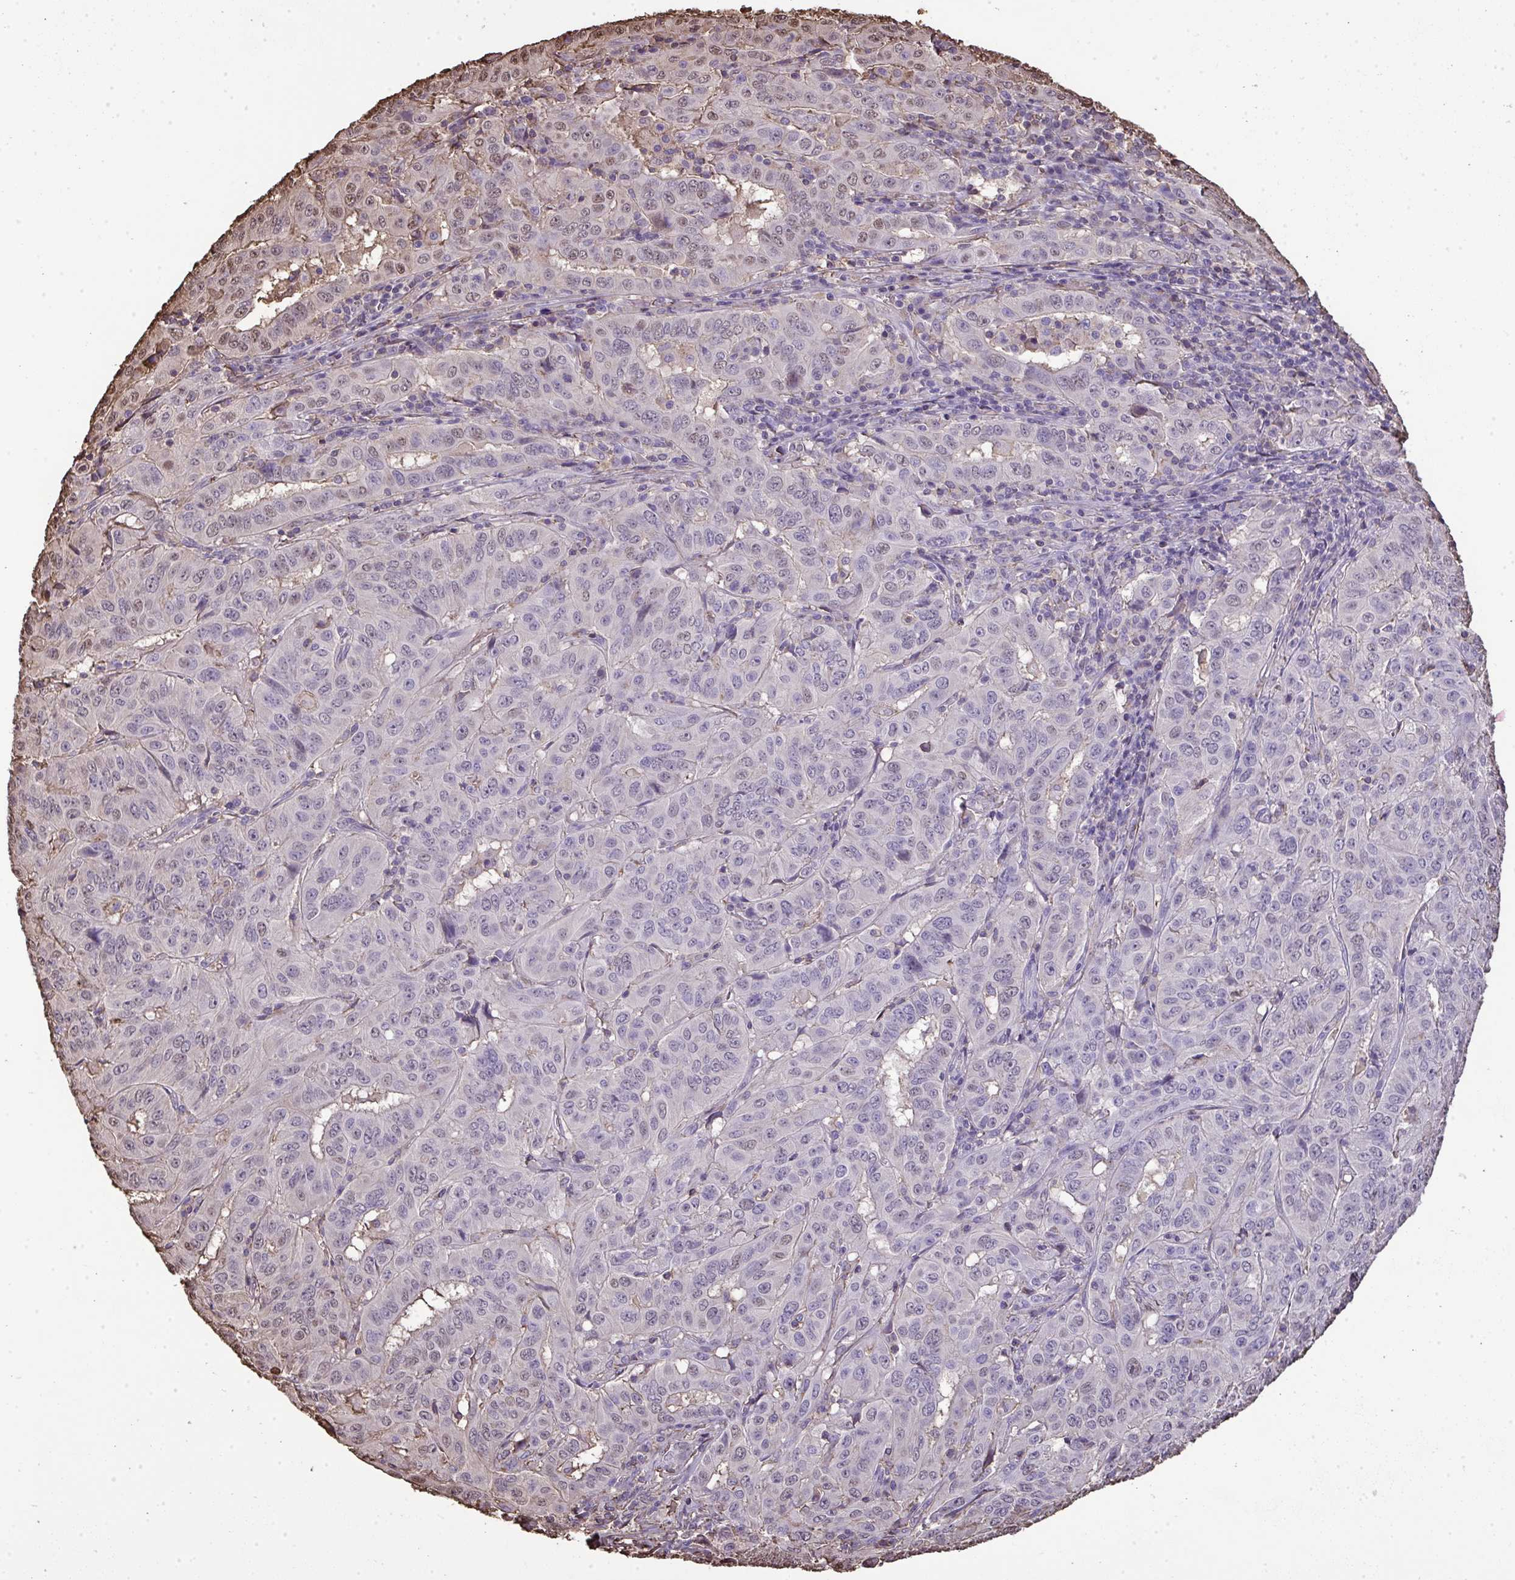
{"staining": {"intensity": "weak", "quantity": "<25%", "location": "nuclear"}, "tissue": "pancreatic cancer", "cell_type": "Tumor cells", "image_type": "cancer", "snomed": [{"axis": "morphology", "description": "Adenocarcinoma, NOS"}, {"axis": "topography", "description": "Pancreas"}], "caption": "Immunohistochemistry (IHC) histopathology image of human pancreatic cancer stained for a protein (brown), which displays no staining in tumor cells. (Stains: DAB (3,3'-diaminobenzidine) IHC with hematoxylin counter stain, Microscopy: brightfield microscopy at high magnification).", "gene": "ANXA5", "patient": {"sex": "male", "age": 63}}